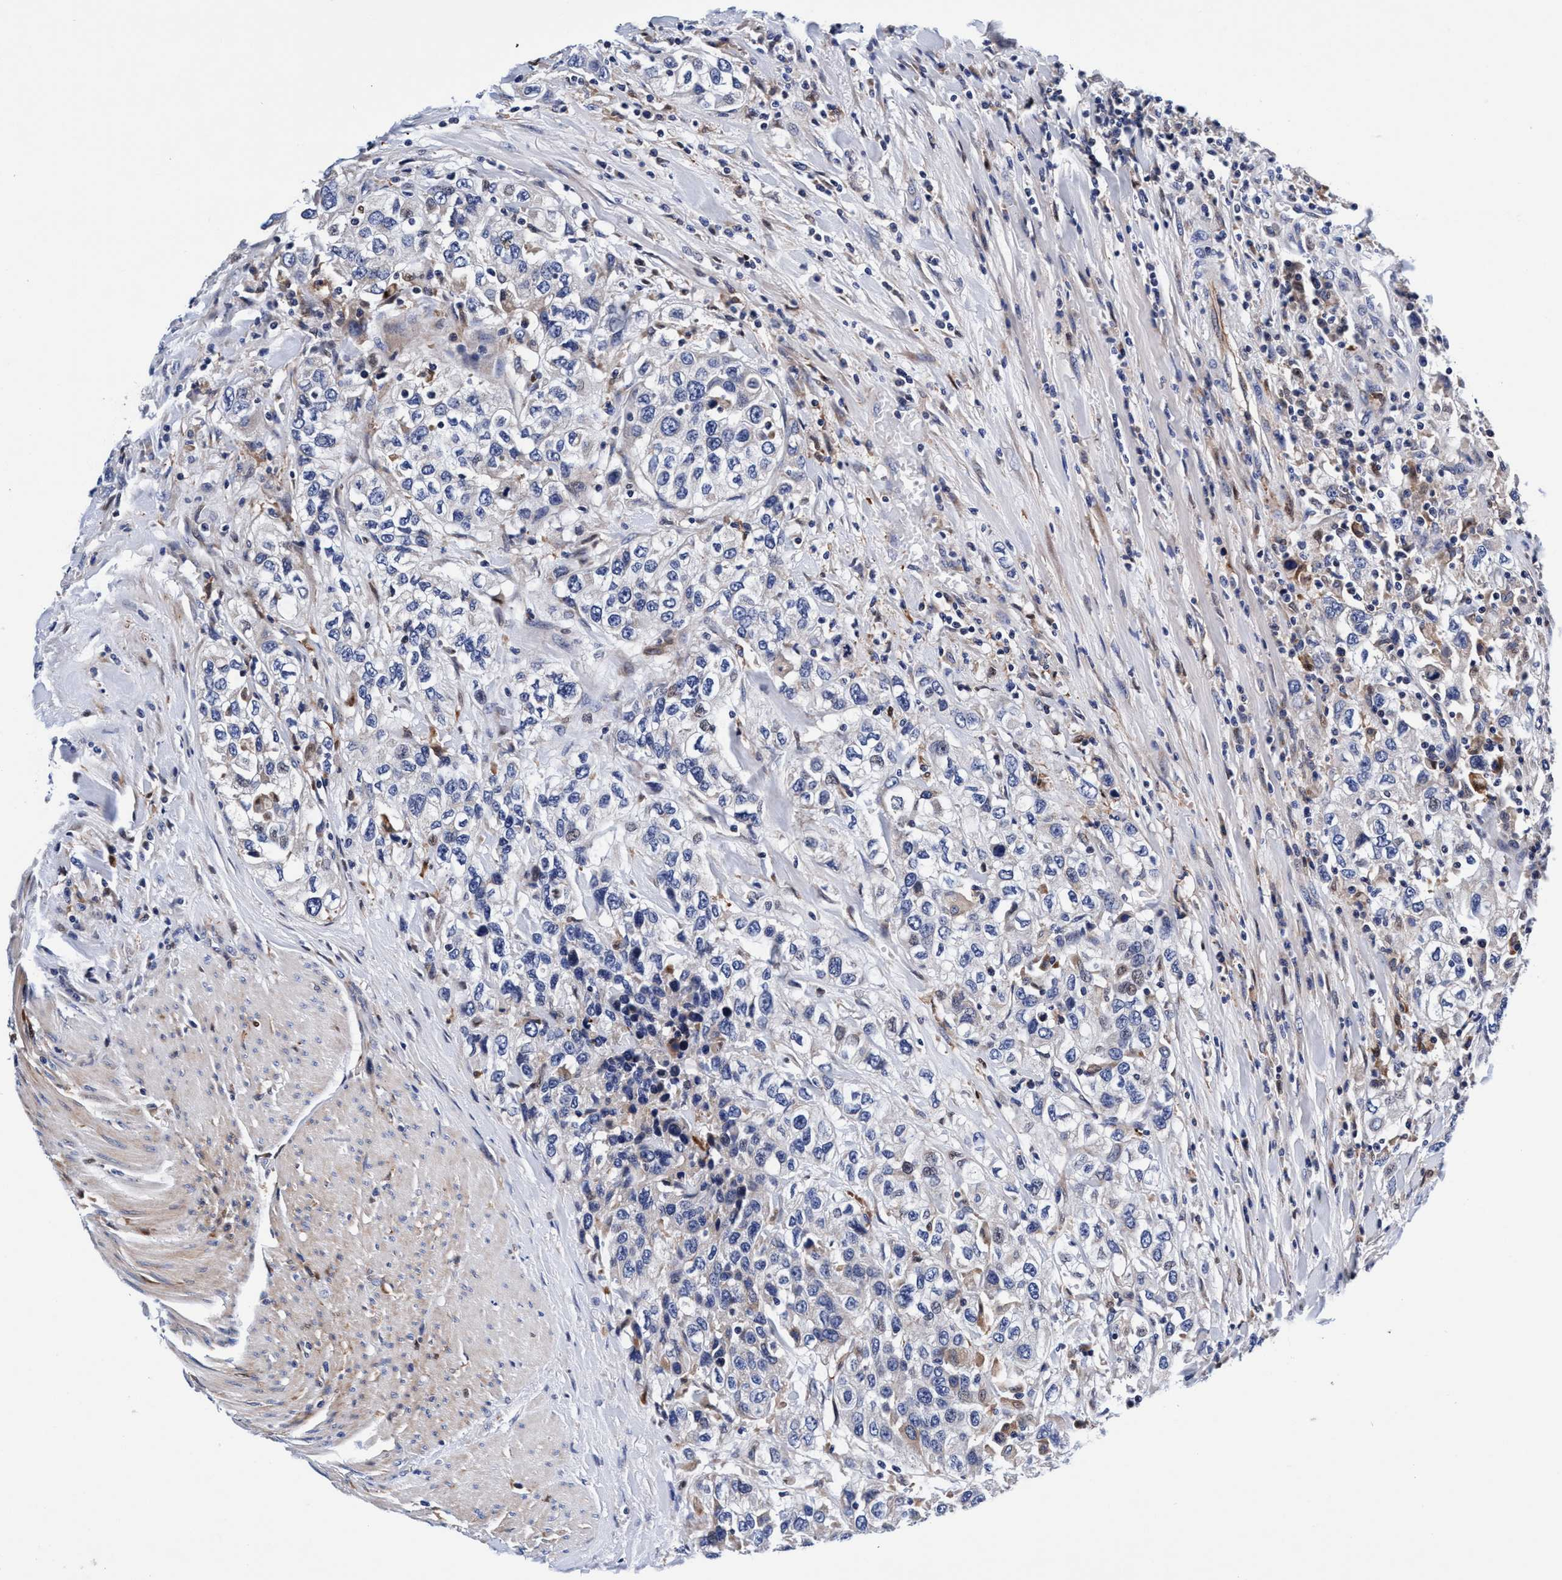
{"staining": {"intensity": "negative", "quantity": "none", "location": "none"}, "tissue": "urothelial cancer", "cell_type": "Tumor cells", "image_type": "cancer", "snomed": [{"axis": "morphology", "description": "Urothelial carcinoma, High grade"}, {"axis": "topography", "description": "Urinary bladder"}], "caption": "Image shows no protein positivity in tumor cells of urothelial carcinoma (high-grade) tissue.", "gene": "UBALD2", "patient": {"sex": "female", "age": 80}}